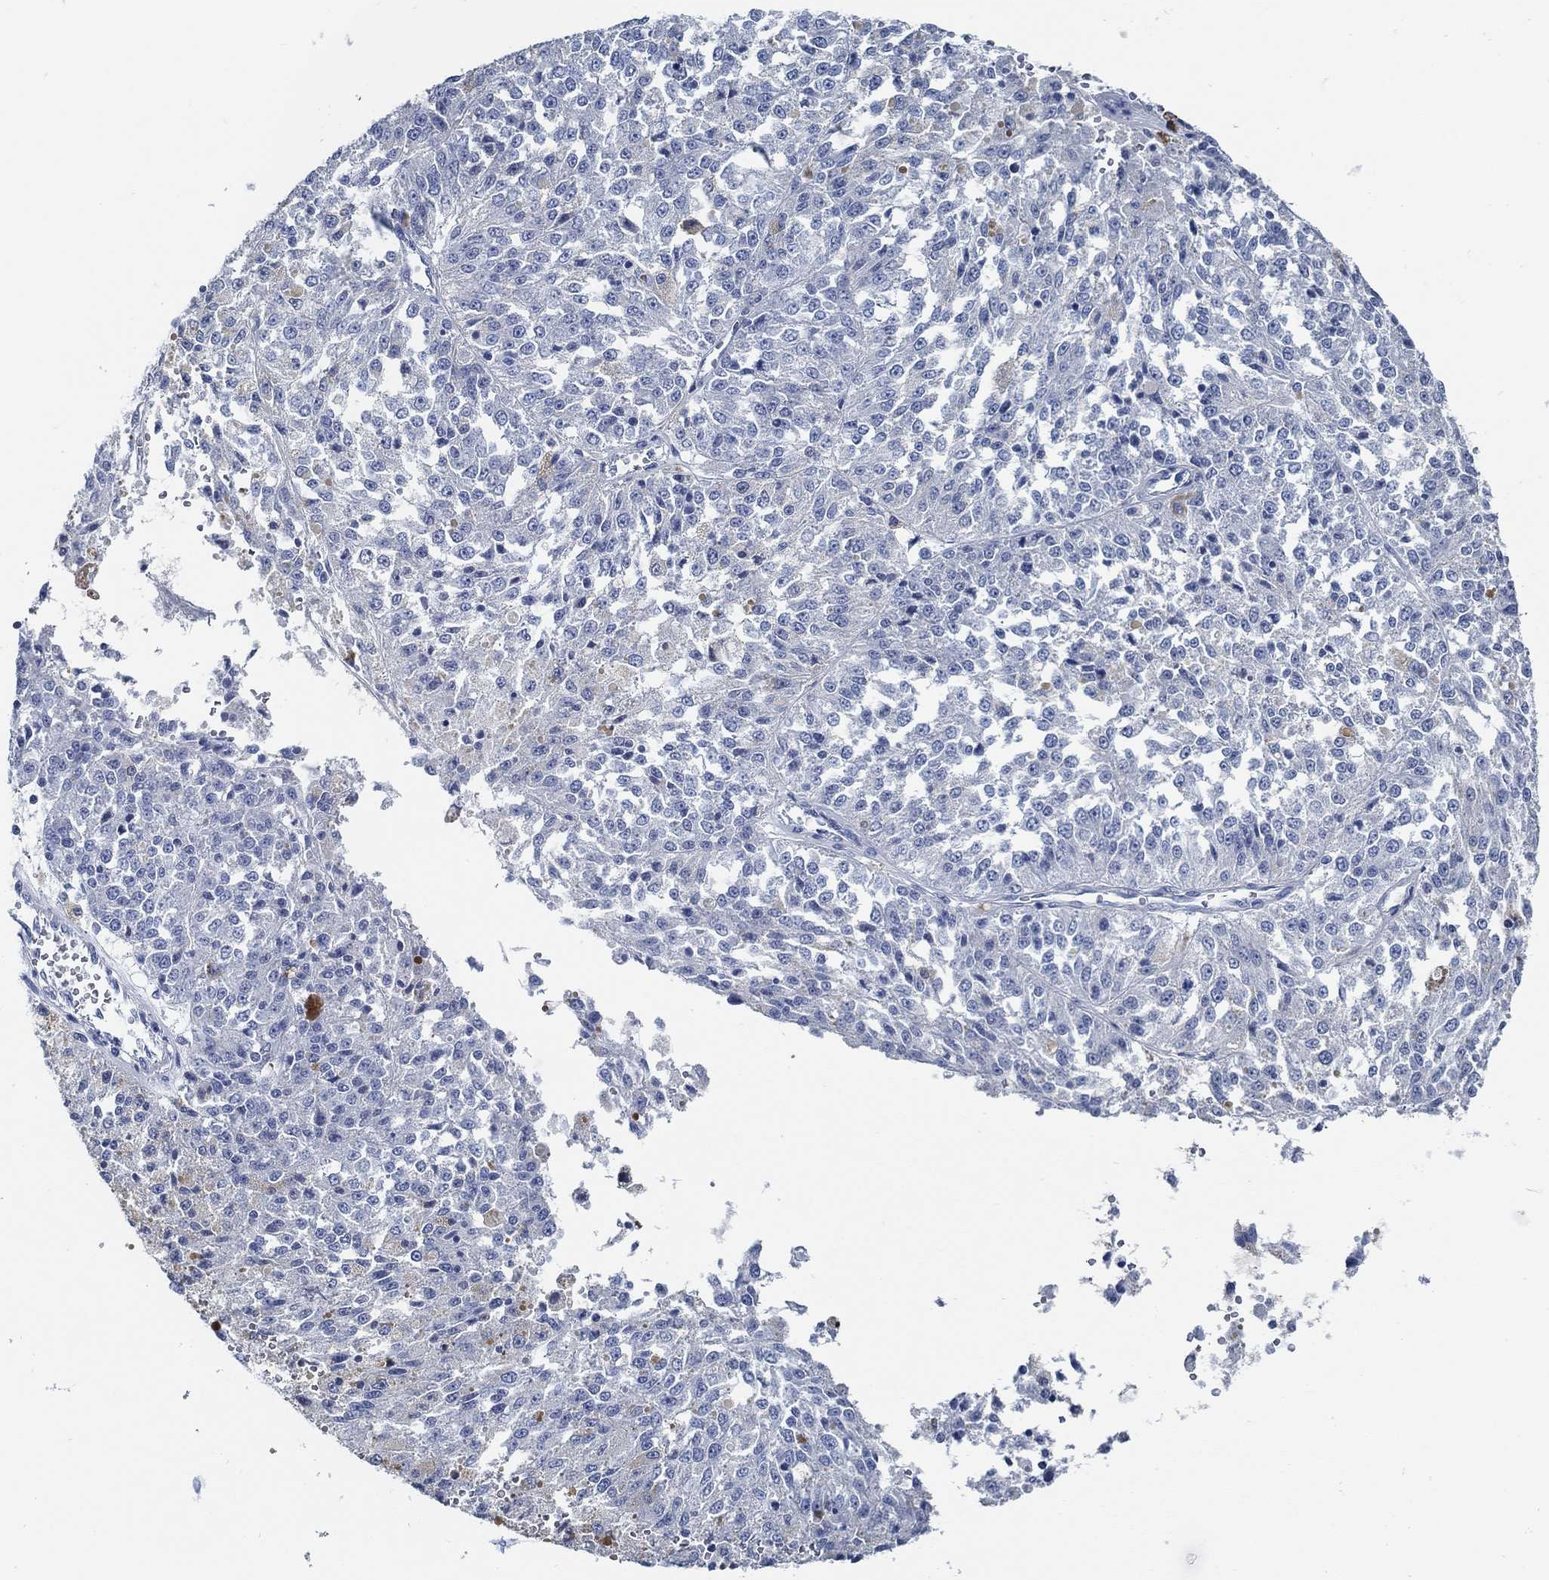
{"staining": {"intensity": "negative", "quantity": "none", "location": "none"}, "tissue": "melanoma", "cell_type": "Tumor cells", "image_type": "cancer", "snomed": [{"axis": "morphology", "description": "Malignant melanoma, Metastatic site"}, {"axis": "topography", "description": "Lymph node"}], "caption": "IHC histopathology image of neoplastic tissue: melanoma stained with DAB displays no significant protein staining in tumor cells.", "gene": "SLC45A1", "patient": {"sex": "female", "age": 64}}